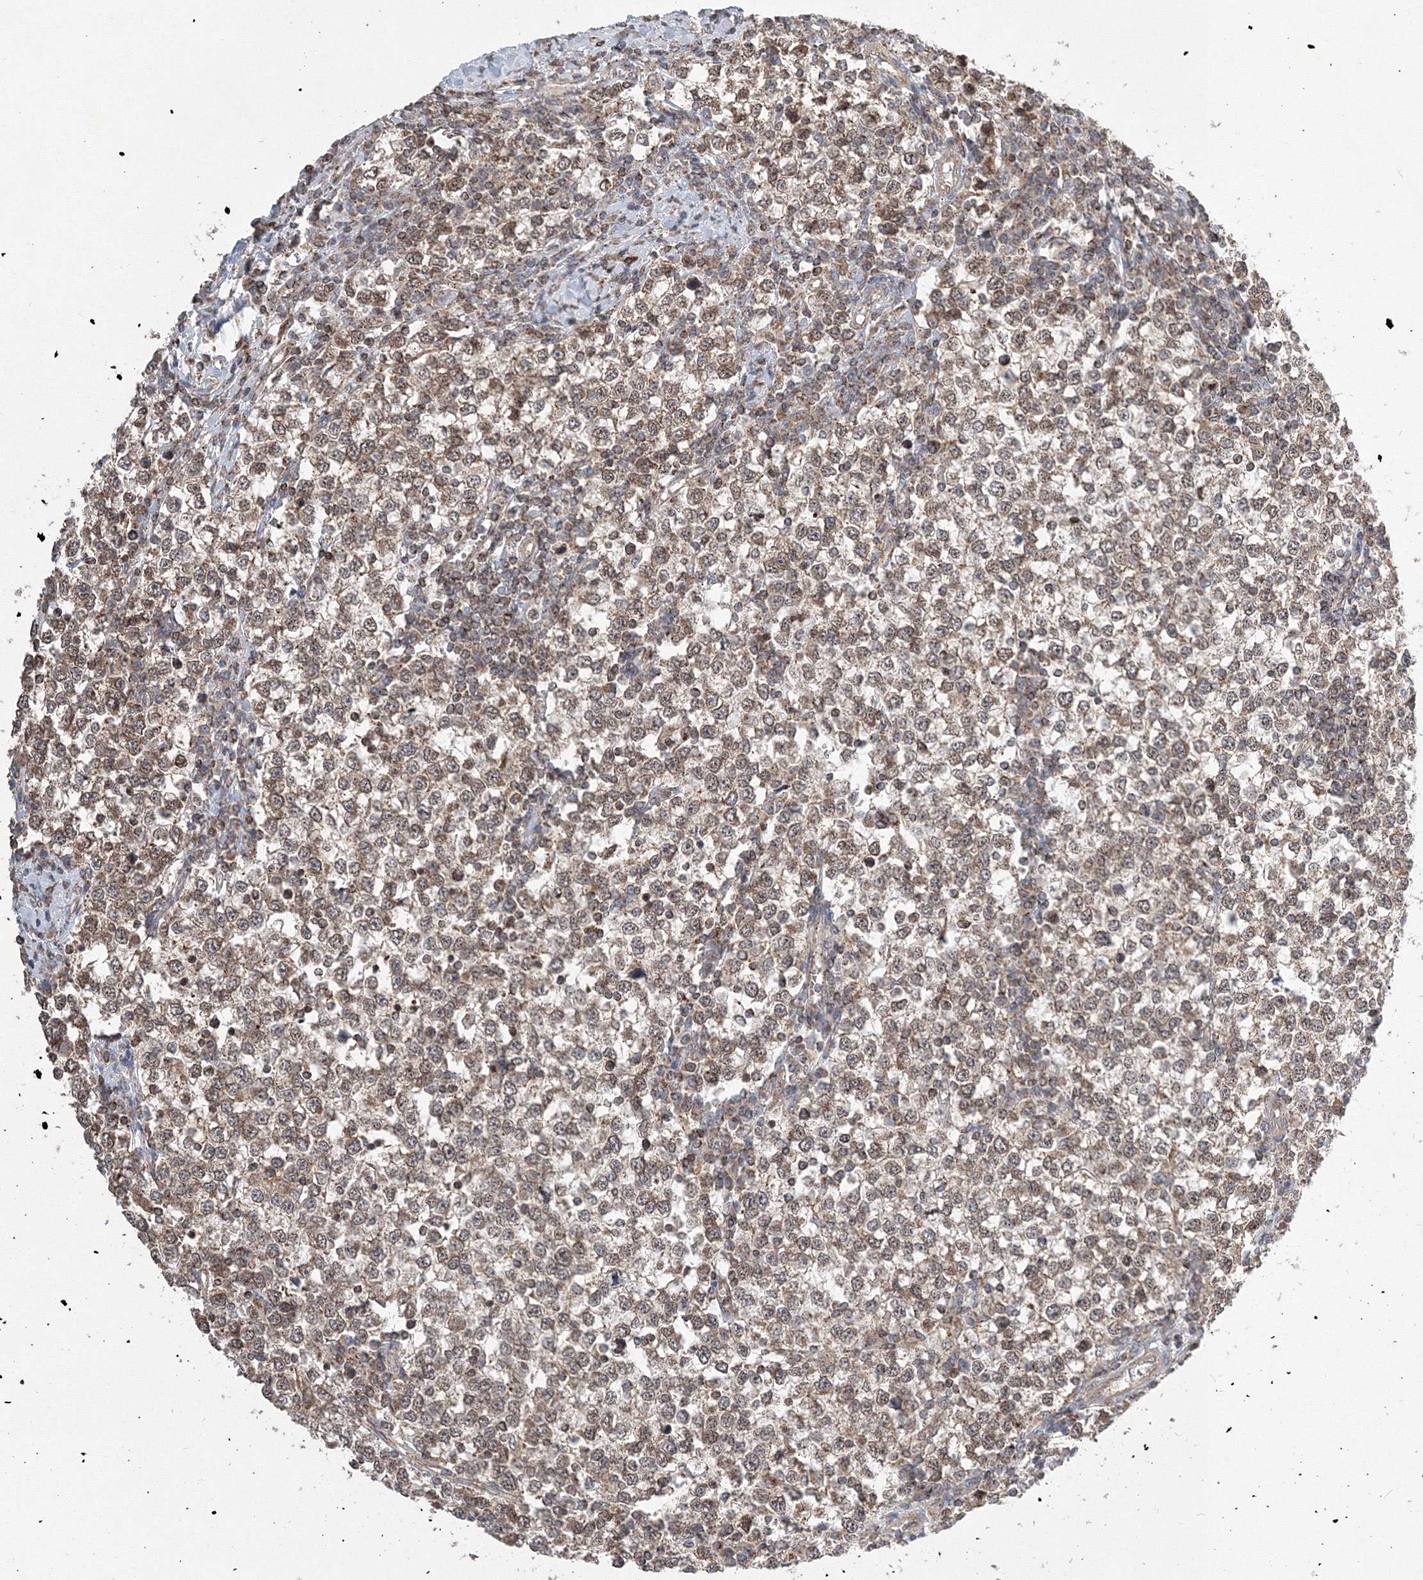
{"staining": {"intensity": "moderate", "quantity": ">75%", "location": "cytoplasmic/membranous,nuclear"}, "tissue": "testis cancer", "cell_type": "Tumor cells", "image_type": "cancer", "snomed": [{"axis": "morphology", "description": "Seminoma, NOS"}, {"axis": "topography", "description": "Testis"}], "caption": "A photomicrograph of human testis seminoma stained for a protein shows moderate cytoplasmic/membranous and nuclear brown staining in tumor cells. (IHC, brightfield microscopy, high magnification).", "gene": "AASDH", "patient": {"sex": "male", "age": 65}}